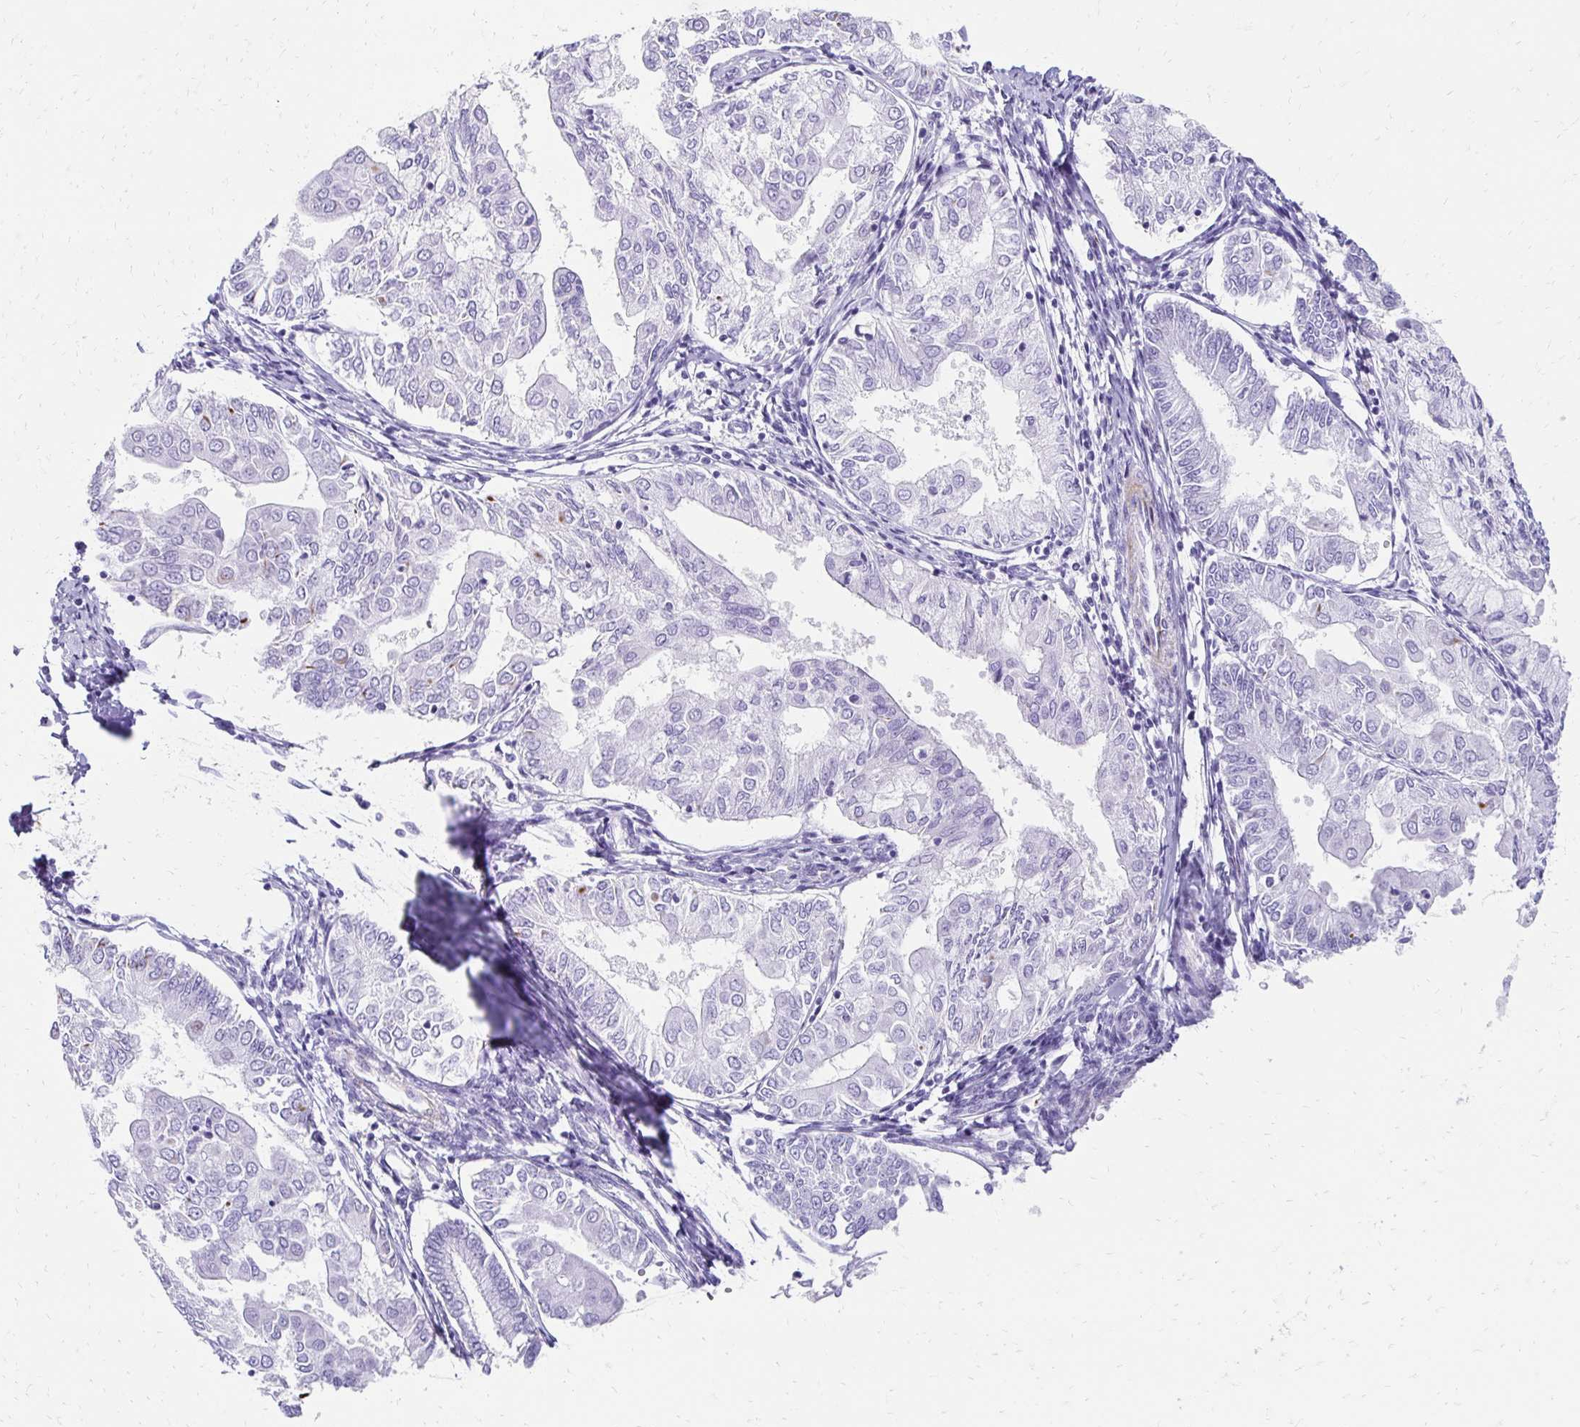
{"staining": {"intensity": "moderate", "quantity": "<25%", "location": "cytoplasmic/membranous"}, "tissue": "endometrial cancer", "cell_type": "Tumor cells", "image_type": "cancer", "snomed": [{"axis": "morphology", "description": "Adenocarcinoma, NOS"}, {"axis": "topography", "description": "Endometrium"}], "caption": "Protein expression analysis of human adenocarcinoma (endometrial) reveals moderate cytoplasmic/membranous expression in about <25% of tumor cells.", "gene": "TMEM54", "patient": {"sex": "female", "age": 68}}